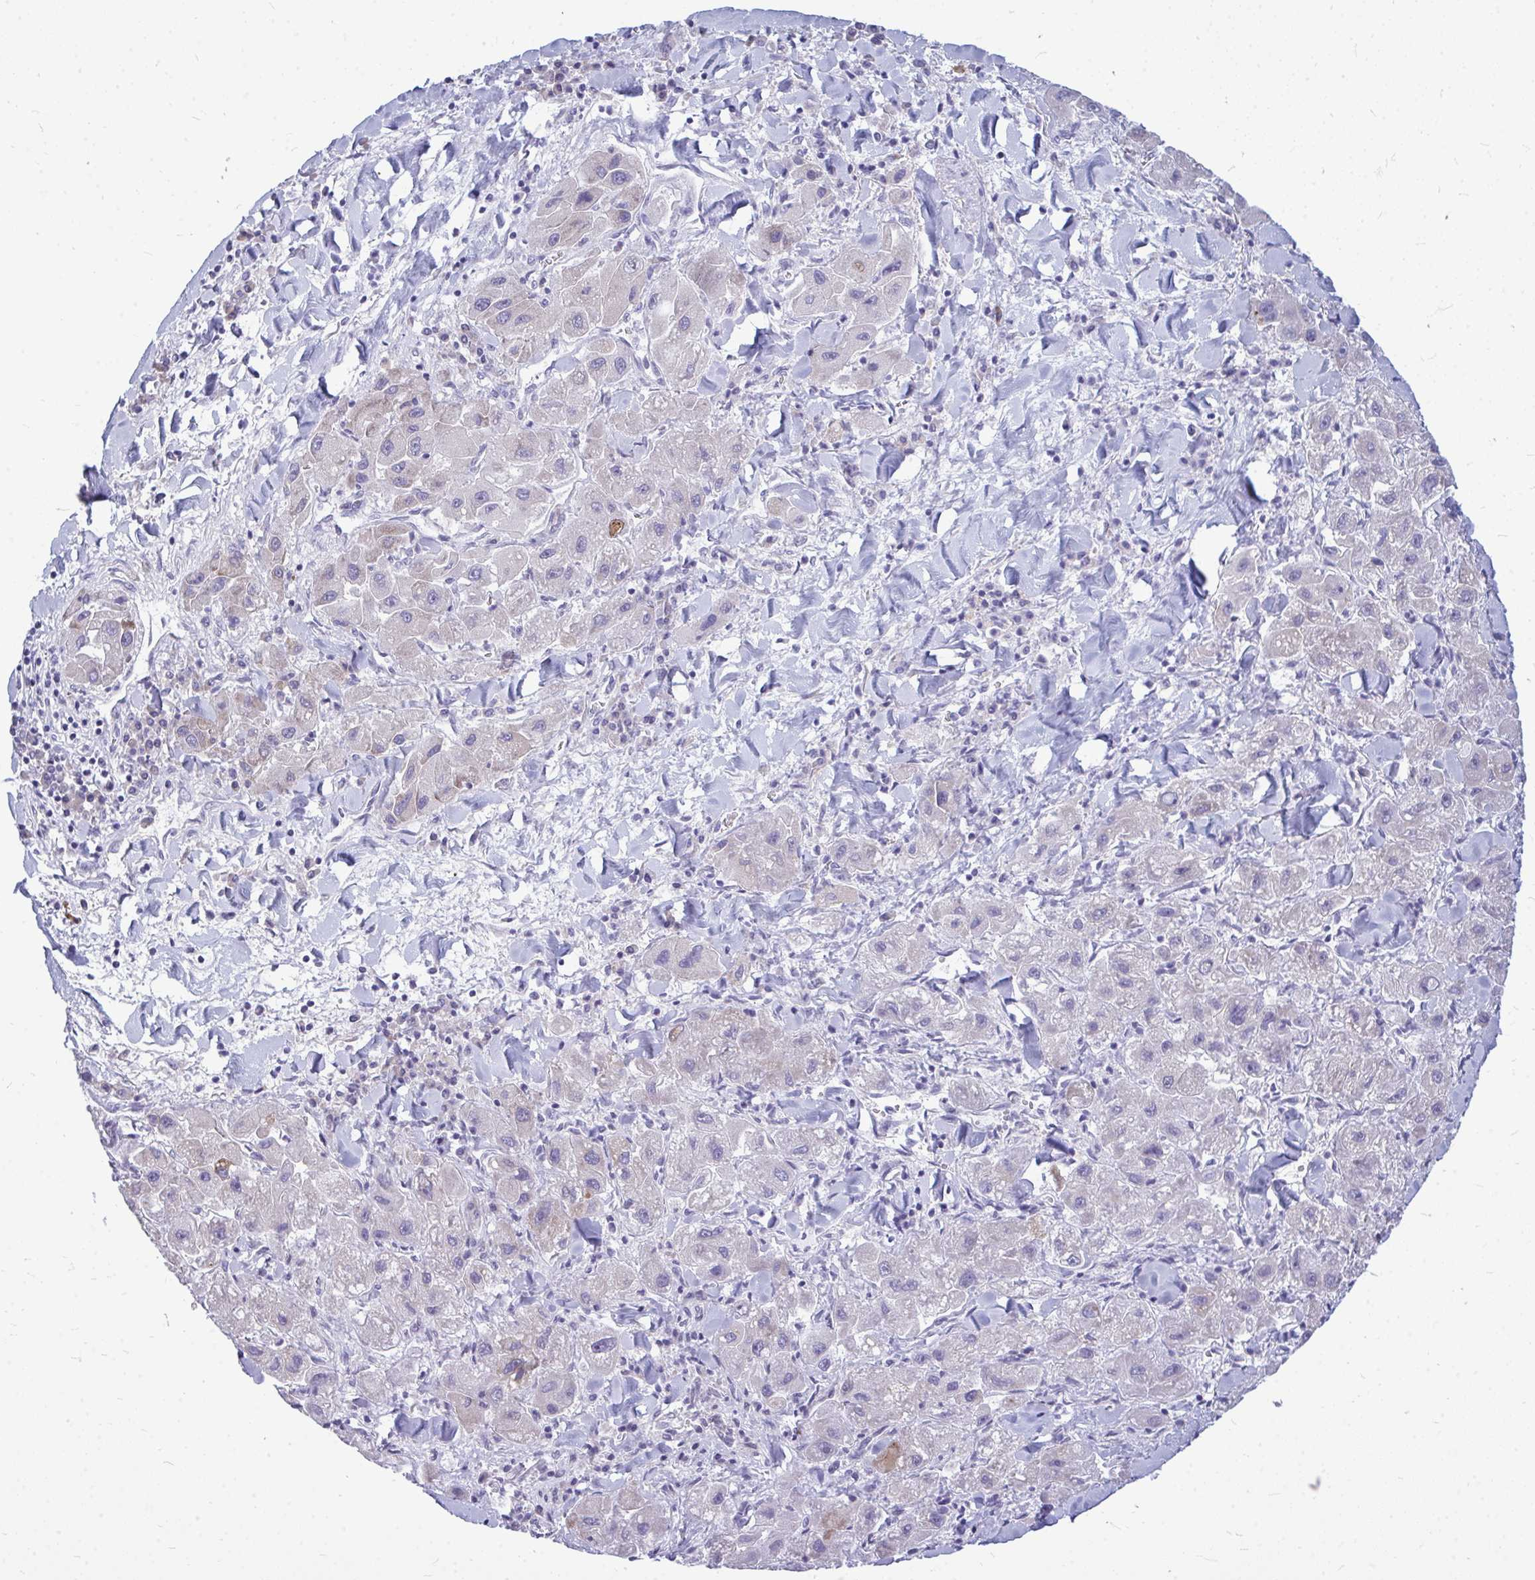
{"staining": {"intensity": "moderate", "quantity": "<25%", "location": "cytoplasmic/membranous"}, "tissue": "liver cancer", "cell_type": "Tumor cells", "image_type": "cancer", "snomed": [{"axis": "morphology", "description": "Carcinoma, Hepatocellular, NOS"}, {"axis": "topography", "description": "Liver"}], "caption": "Immunohistochemical staining of hepatocellular carcinoma (liver) displays low levels of moderate cytoplasmic/membranous expression in approximately <25% of tumor cells.", "gene": "ZSCAN25", "patient": {"sex": "male", "age": 24}}